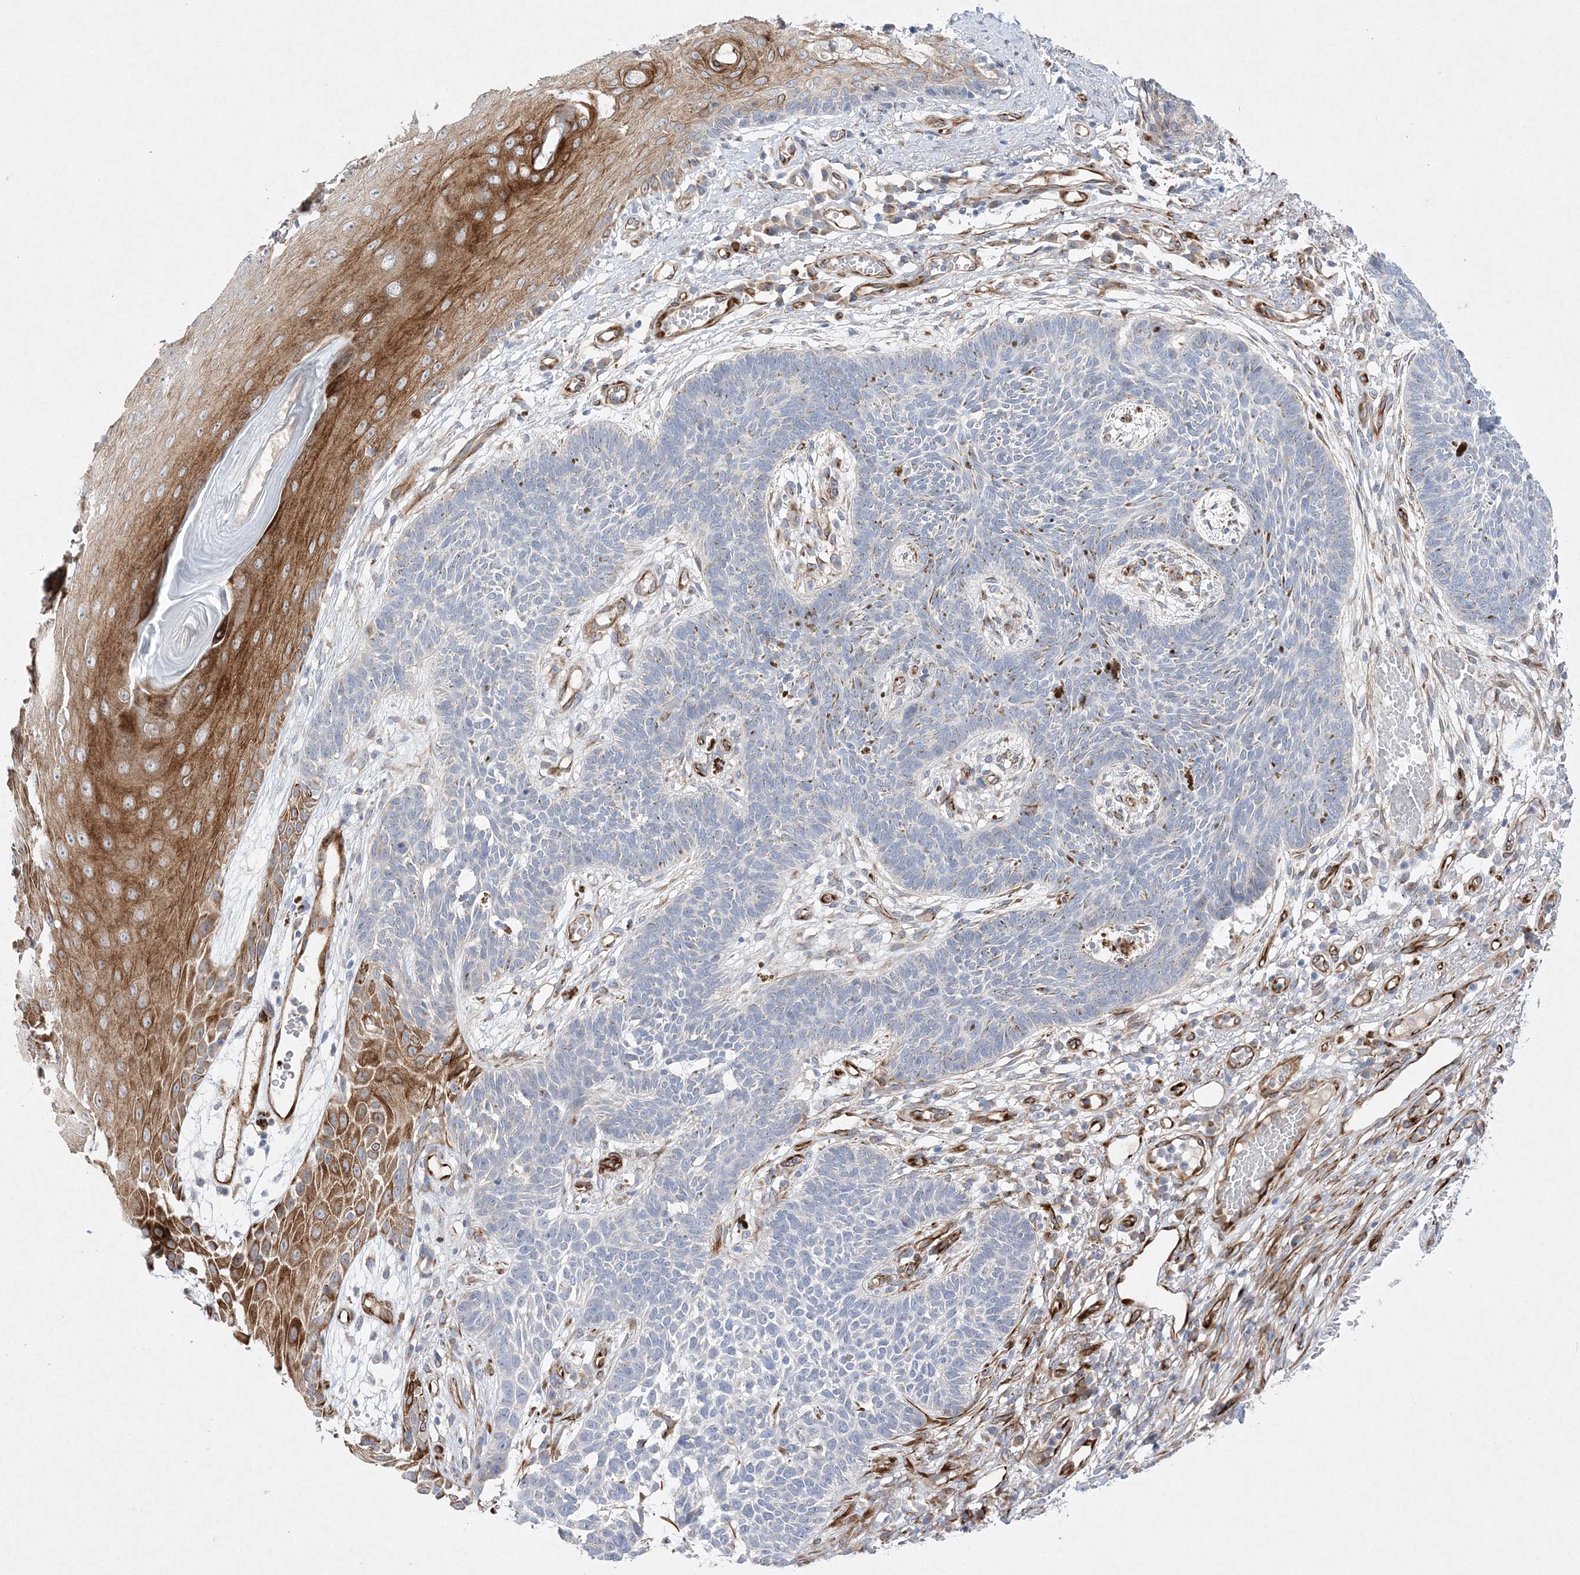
{"staining": {"intensity": "negative", "quantity": "none", "location": "none"}, "tissue": "skin cancer", "cell_type": "Tumor cells", "image_type": "cancer", "snomed": [{"axis": "morphology", "description": "Basal cell carcinoma"}, {"axis": "topography", "description": "Skin"}], "caption": "Tumor cells show no significant protein positivity in skin basal cell carcinoma.", "gene": "TMEM132B", "patient": {"sex": "female", "age": 84}}